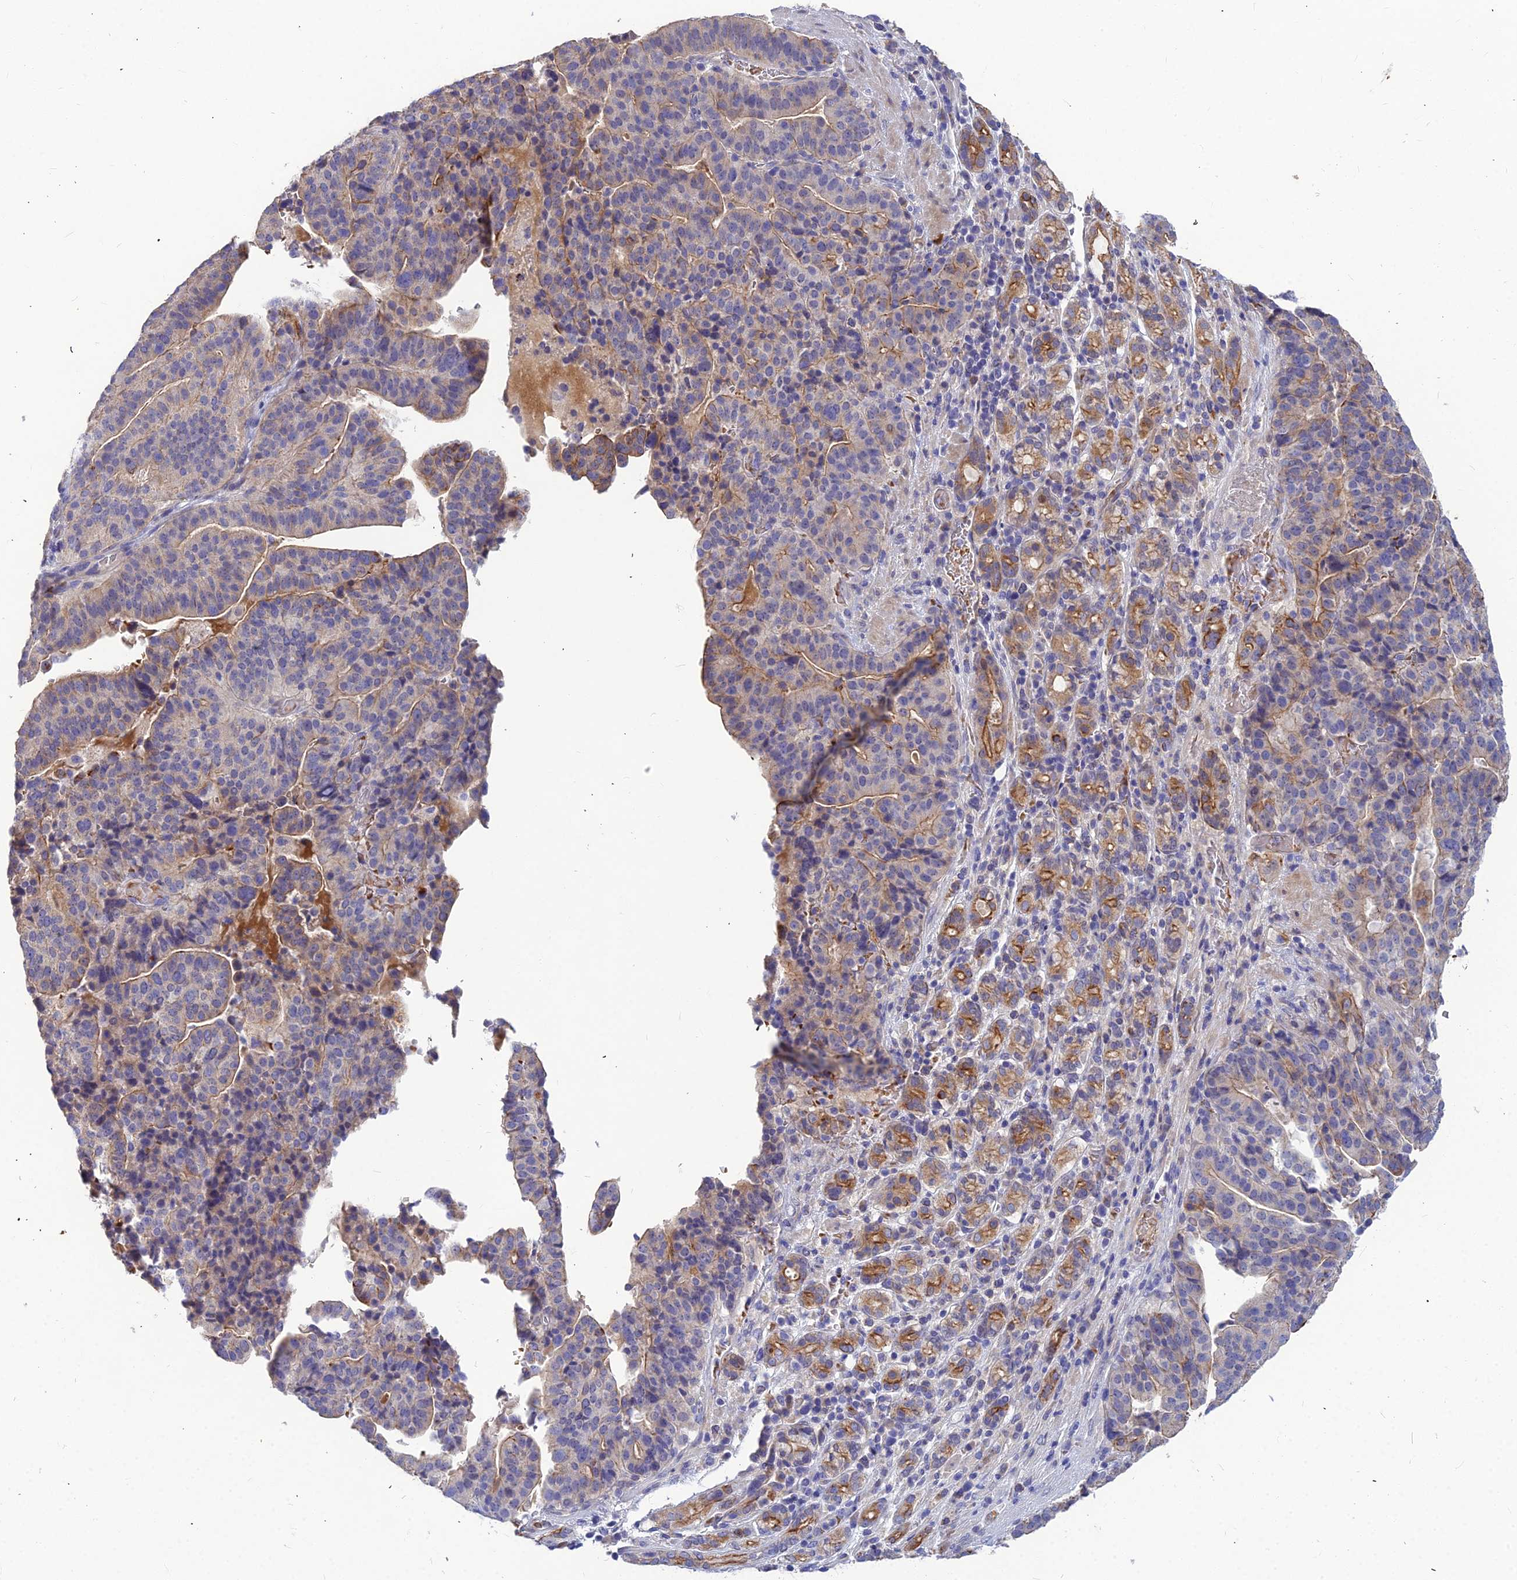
{"staining": {"intensity": "moderate", "quantity": "<25%", "location": "cytoplasmic/membranous"}, "tissue": "stomach cancer", "cell_type": "Tumor cells", "image_type": "cancer", "snomed": [{"axis": "morphology", "description": "Adenocarcinoma, NOS"}, {"axis": "topography", "description": "Stomach"}], "caption": "The histopathology image reveals staining of adenocarcinoma (stomach), revealing moderate cytoplasmic/membranous protein positivity (brown color) within tumor cells. The staining was performed using DAB (3,3'-diaminobenzidine) to visualize the protein expression in brown, while the nuclei were stained in blue with hematoxylin (Magnification: 20x).", "gene": "DMRTA1", "patient": {"sex": "male", "age": 48}}